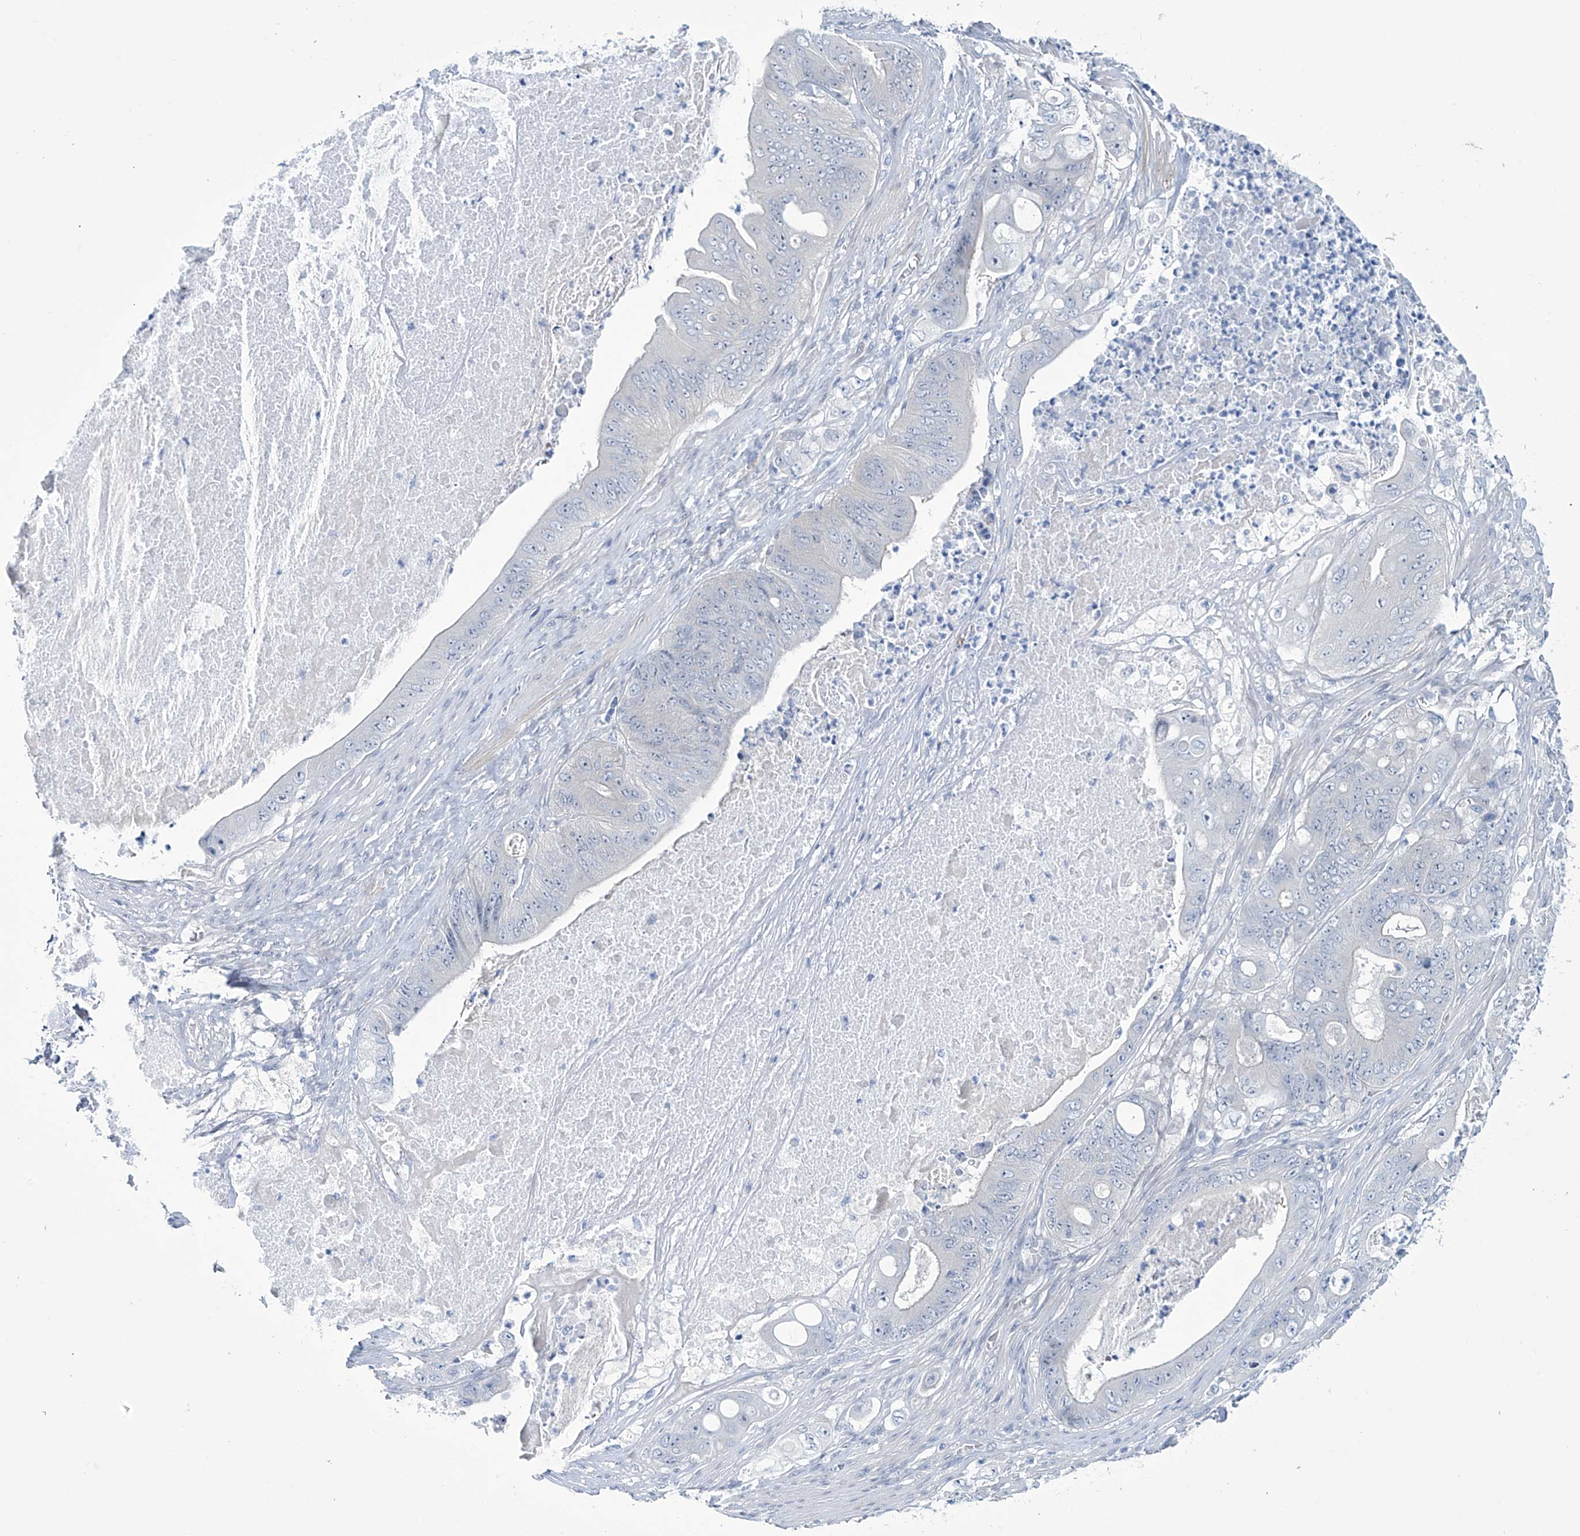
{"staining": {"intensity": "negative", "quantity": "none", "location": "none"}, "tissue": "stomach cancer", "cell_type": "Tumor cells", "image_type": "cancer", "snomed": [{"axis": "morphology", "description": "Adenocarcinoma, NOS"}, {"axis": "topography", "description": "Stomach"}], "caption": "Protein analysis of stomach adenocarcinoma exhibits no significant expression in tumor cells. (Stains: DAB (3,3'-diaminobenzidine) immunohistochemistry (IHC) with hematoxylin counter stain, Microscopy: brightfield microscopy at high magnification).", "gene": "TRIM60", "patient": {"sex": "female", "age": 73}}